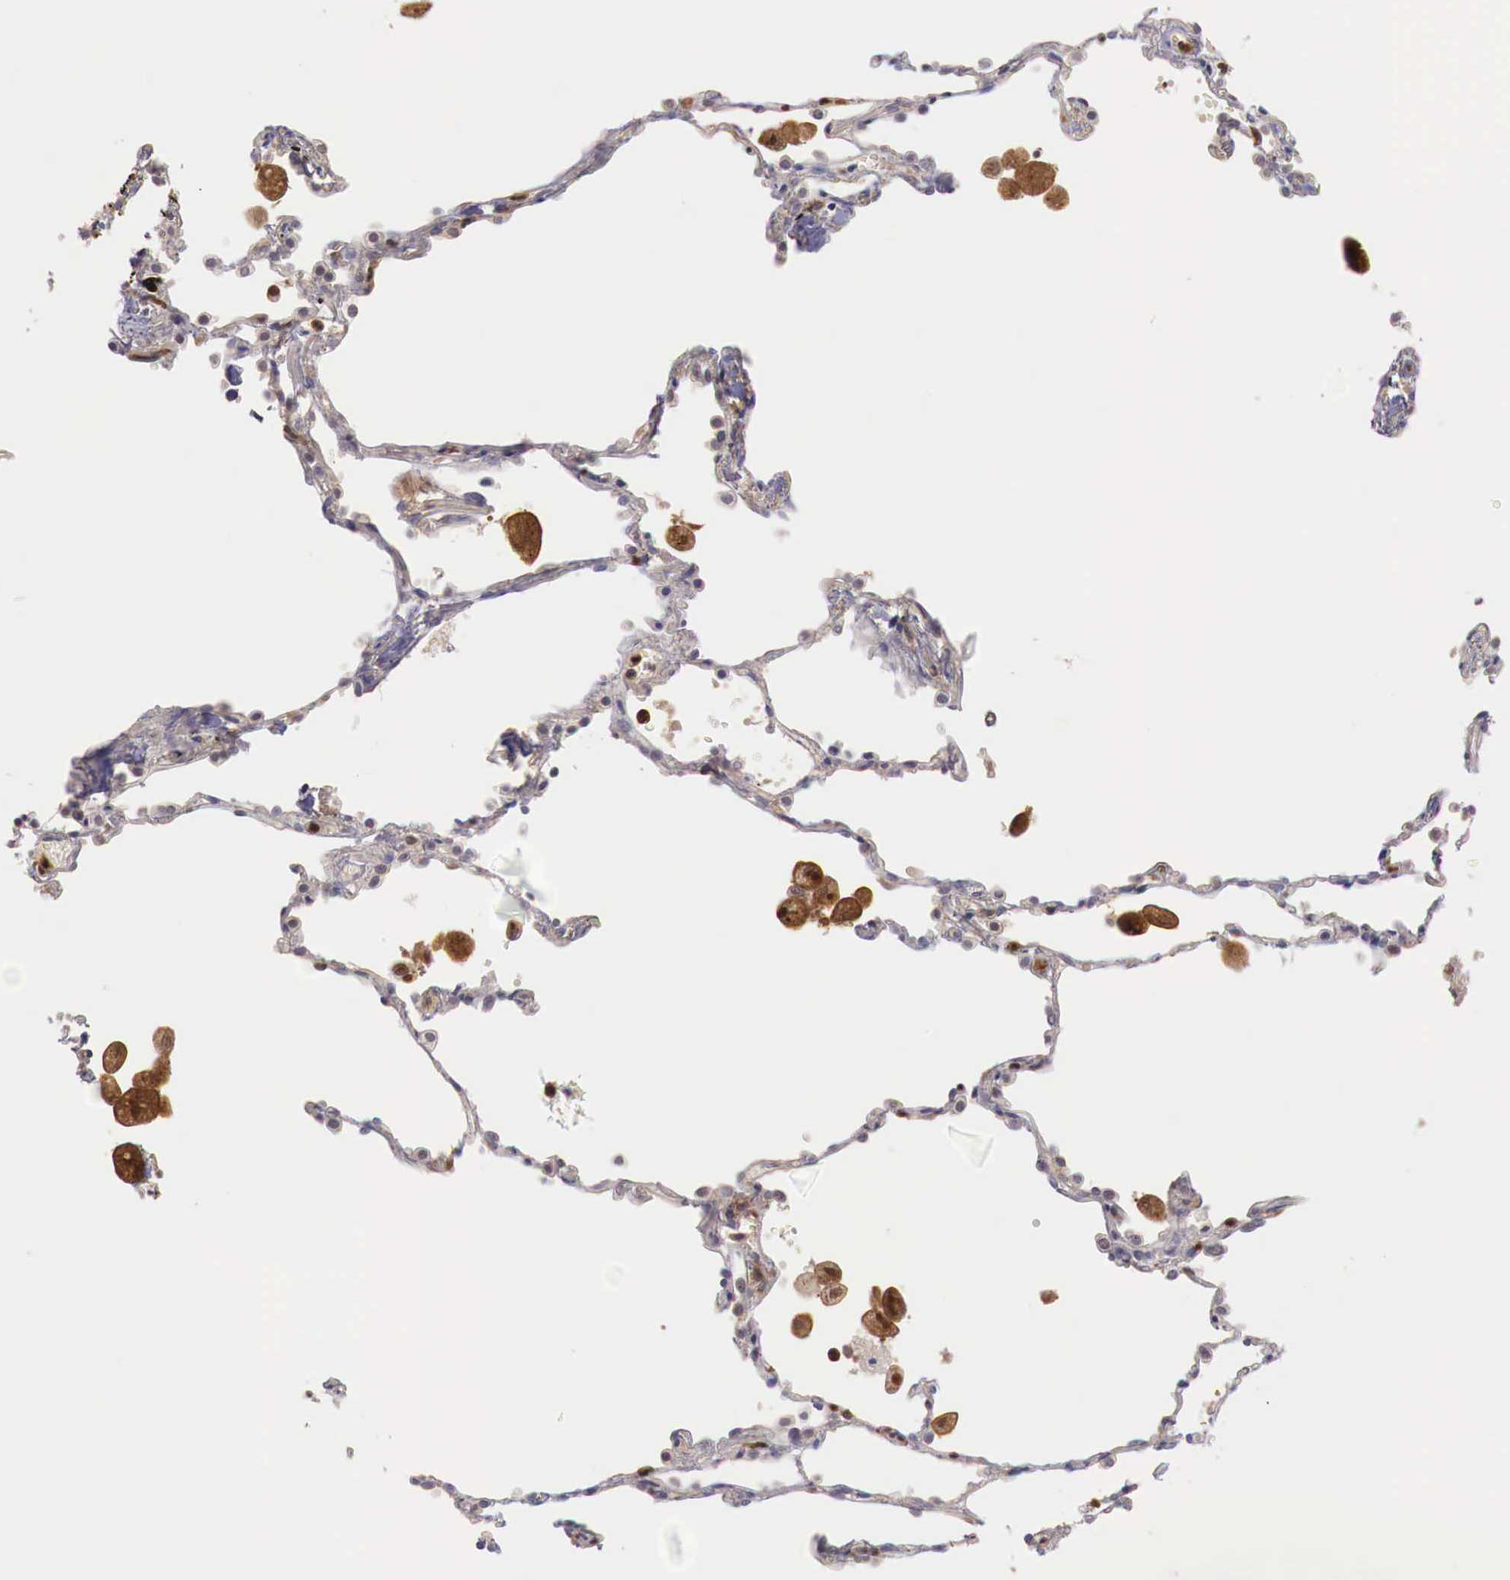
{"staining": {"intensity": "weak", "quantity": ">75%", "location": "cytoplasmic/membranous"}, "tissue": "lung cancer", "cell_type": "Tumor cells", "image_type": "cancer", "snomed": [{"axis": "morphology", "description": "Squamous cell carcinoma, NOS"}, {"axis": "topography", "description": "Lung"}], "caption": "Human lung cancer (squamous cell carcinoma) stained for a protein (brown) shows weak cytoplasmic/membranous positive positivity in about >75% of tumor cells.", "gene": "GAB2", "patient": {"sex": "male", "age": 71}}